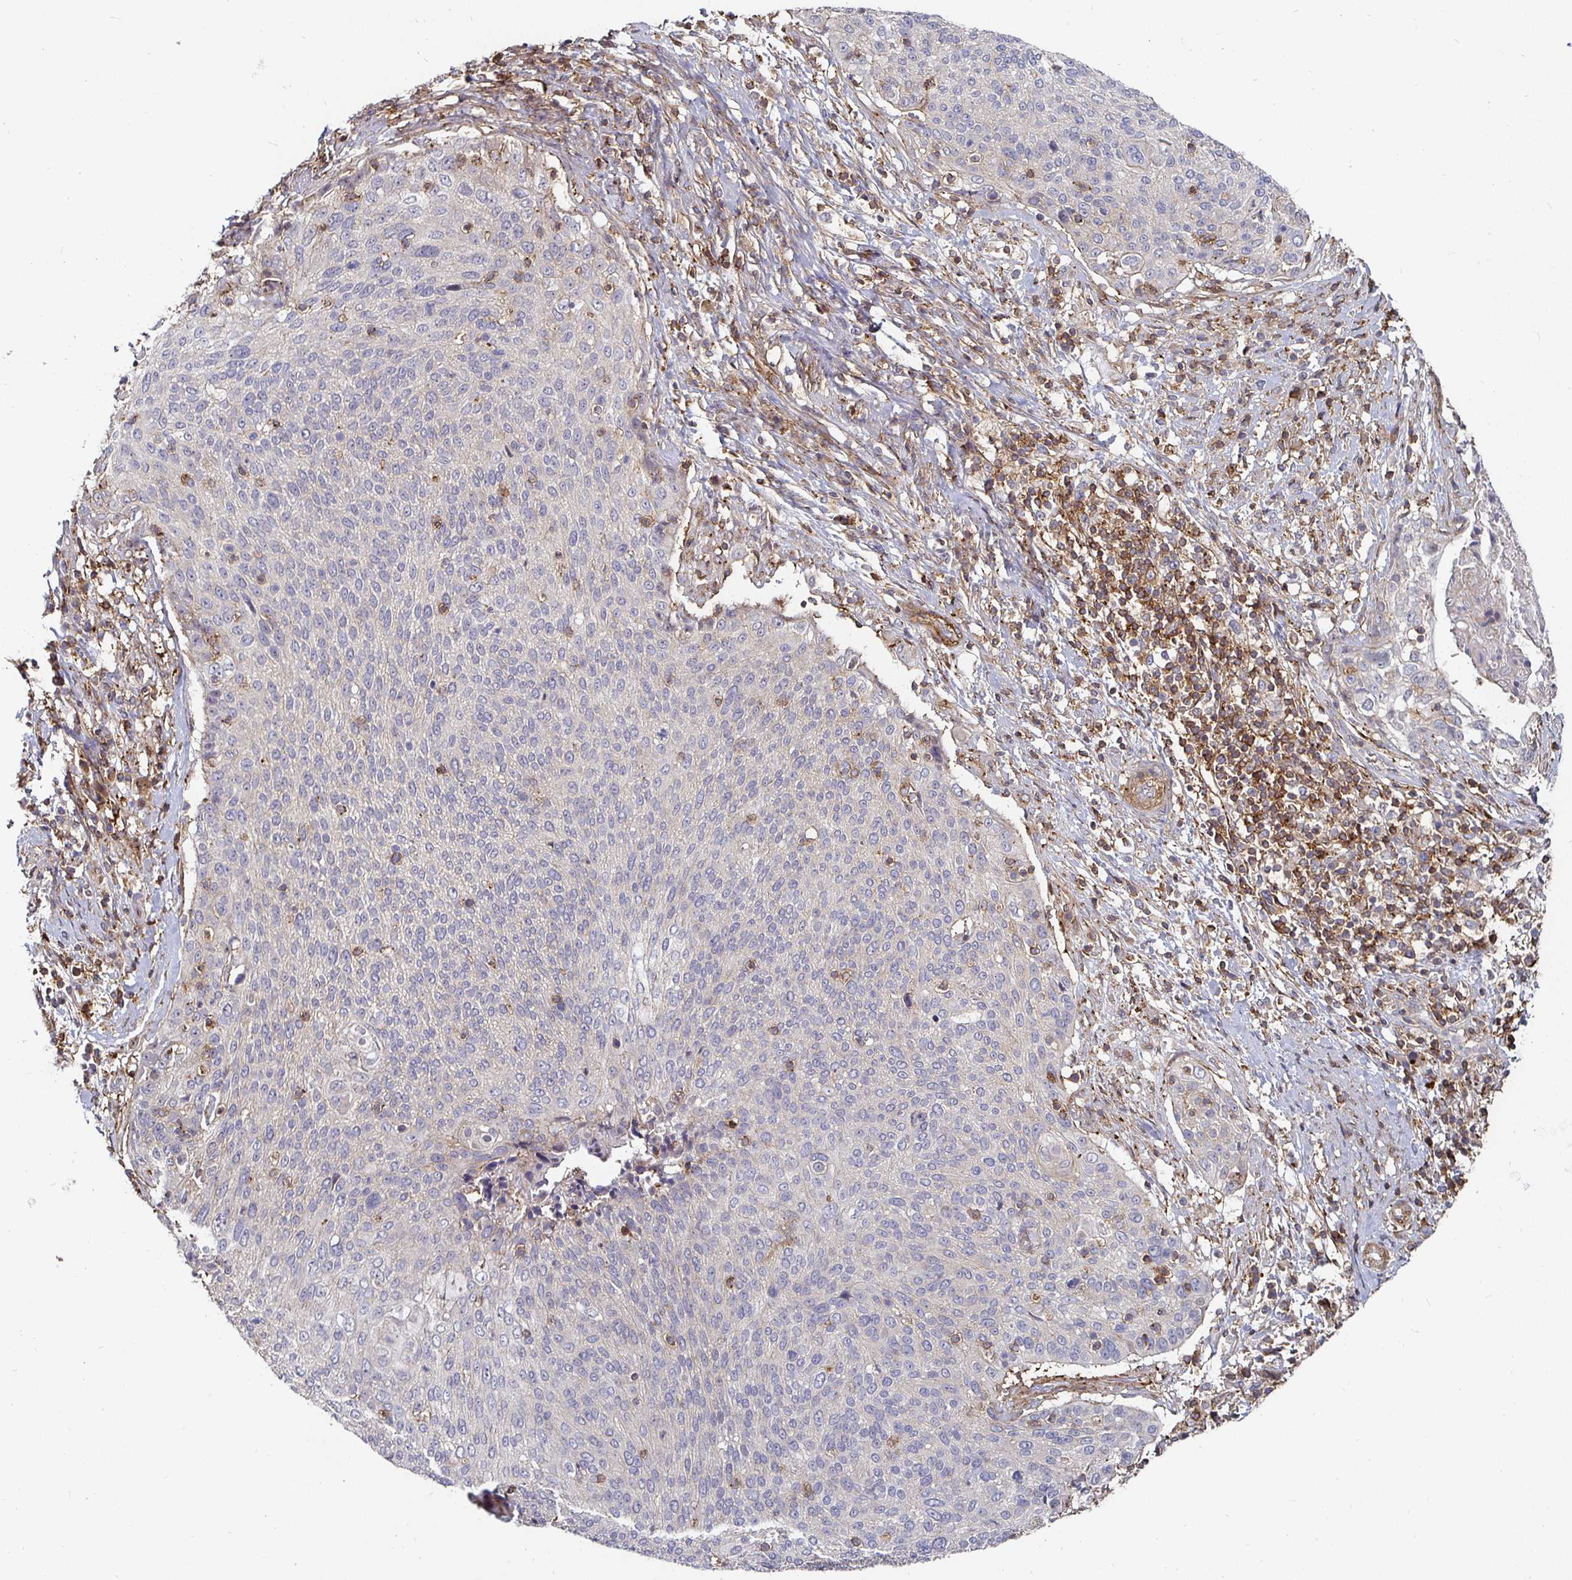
{"staining": {"intensity": "weak", "quantity": "<25%", "location": "cytoplasmic/membranous"}, "tissue": "cervical cancer", "cell_type": "Tumor cells", "image_type": "cancer", "snomed": [{"axis": "morphology", "description": "Squamous cell carcinoma, NOS"}, {"axis": "topography", "description": "Cervix"}], "caption": "Immunohistochemistry (IHC) histopathology image of neoplastic tissue: cervical squamous cell carcinoma stained with DAB (3,3'-diaminobenzidine) exhibits no significant protein positivity in tumor cells. (DAB IHC with hematoxylin counter stain).", "gene": "GJA4", "patient": {"sex": "female", "age": 31}}